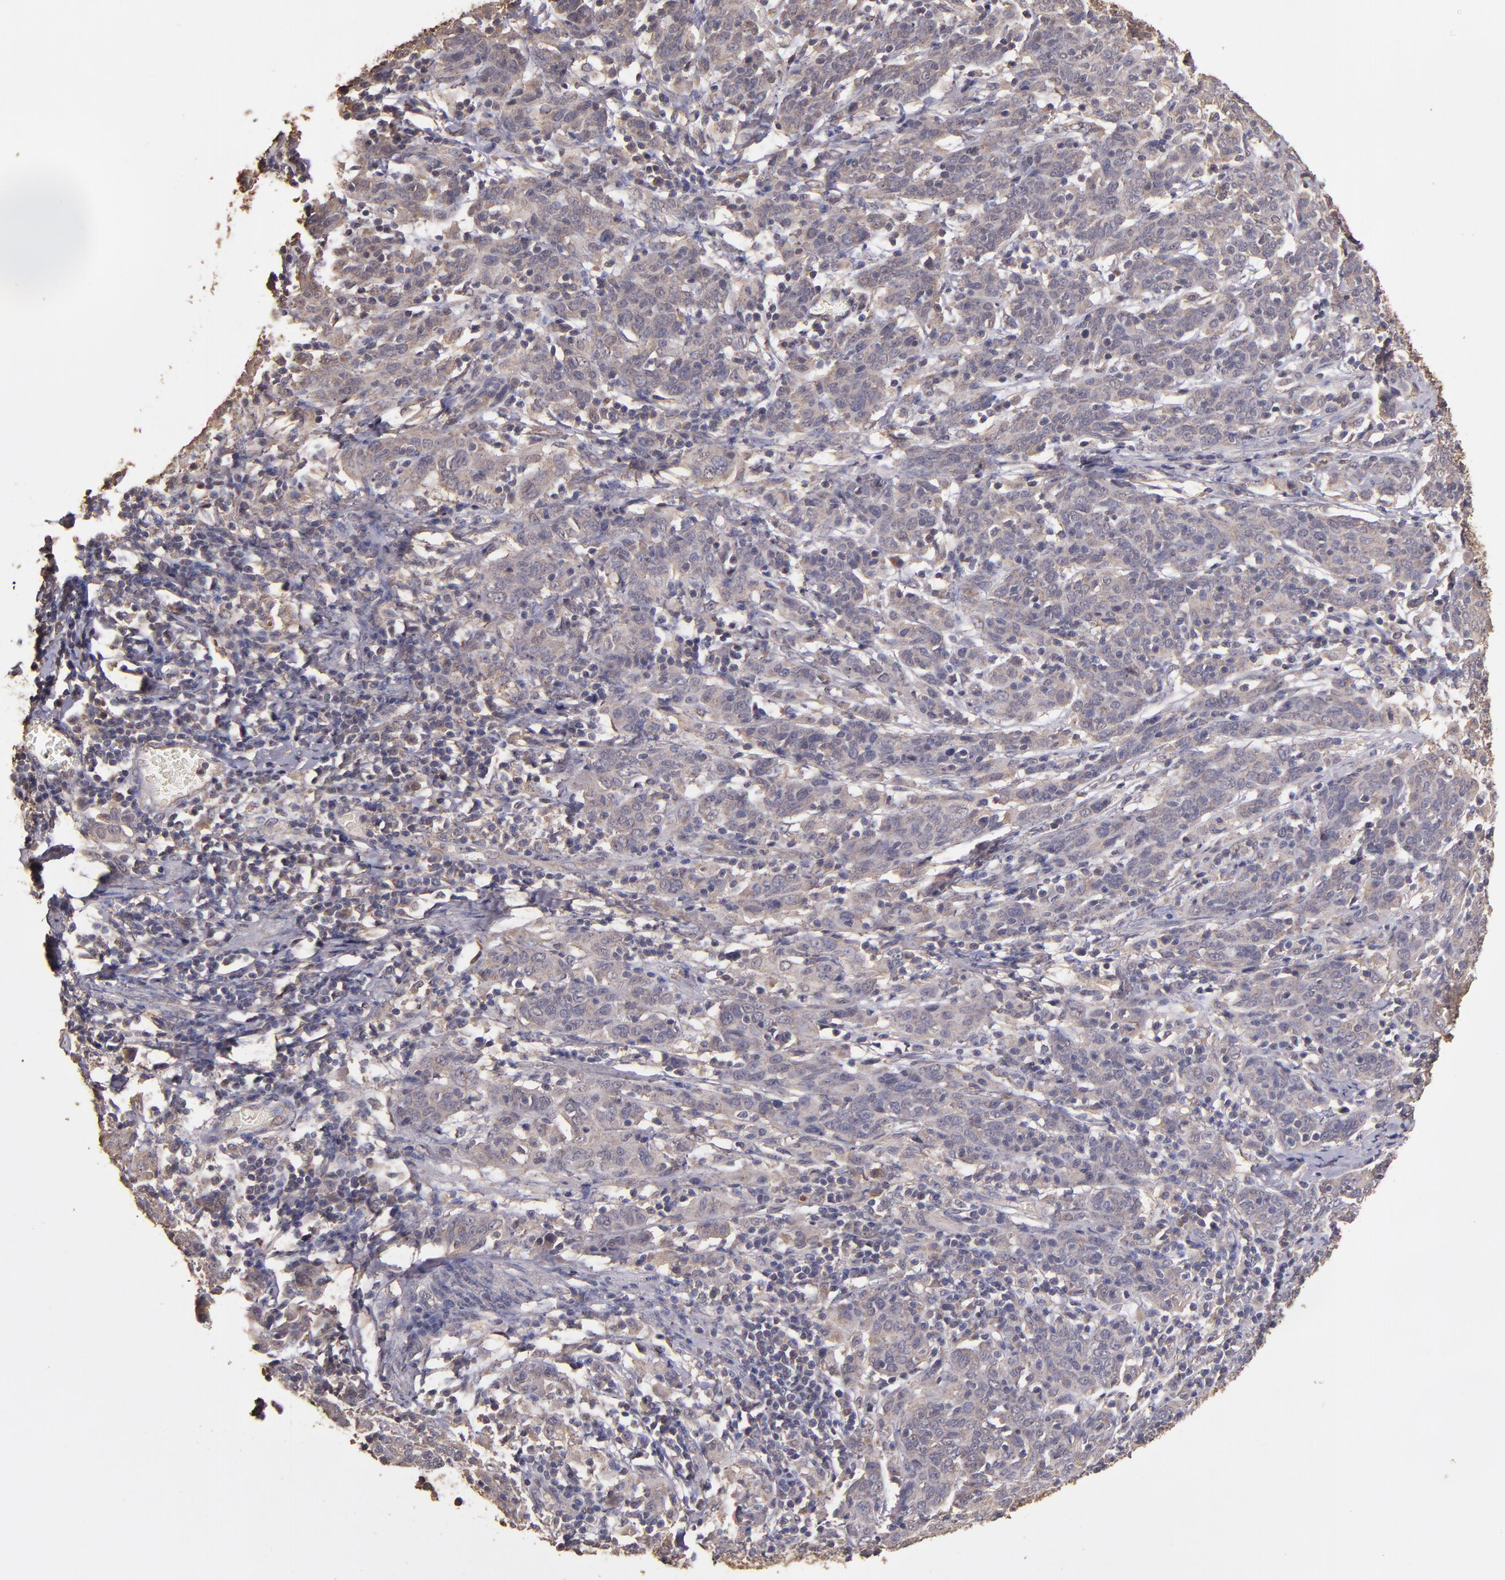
{"staining": {"intensity": "weak", "quantity": ">75%", "location": "cytoplasmic/membranous"}, "tissue": "cervical cancer", "cell_type": "Tumor cells", "image_type": "cancer", "snomed": [{"axis": "morphology", "description": "Normal tissue, NOS"}, {"axis": "morphology", "description": "Squamous cell carcinoma, NOS"}, {"axis": "topography", "description": "Cervix"}], "caption": "Protein staining of cervical squamous cell carcinoma tissue shows weak cytoplasmic/membranous staining in about >75% of tumor cells. The protein of interest is stained brown, and the nuclei are stained in blue (DAB IHC with brightfield microscopy, high magnification).", "gene": "HECTD1", "patient": {"sex": "female", "age": 67}}